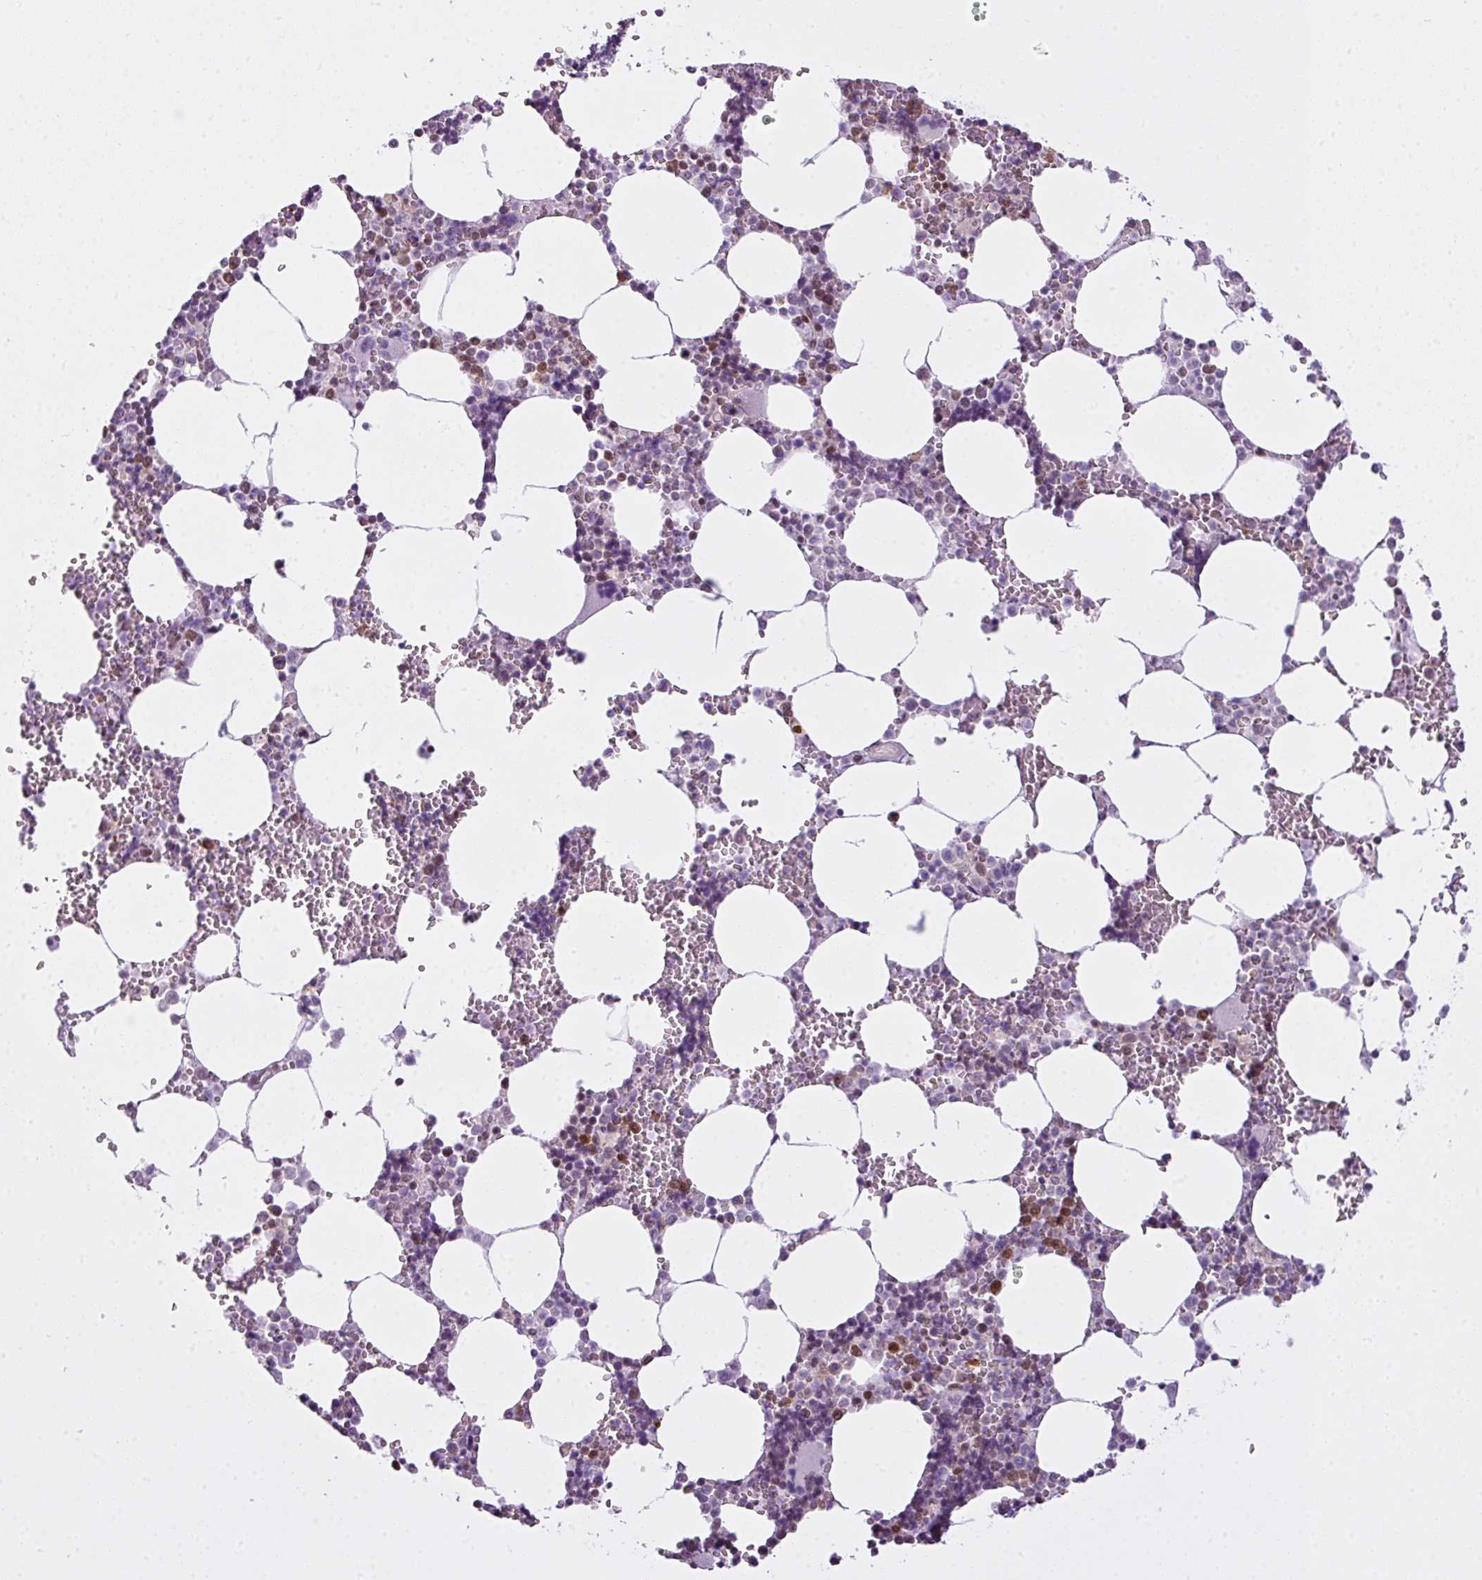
{"staining": {"intensity": "moderate", "quantity": "25%-75%", "location": "nuclear"}, "tissue": "bone marrow", "cell_type": "Hematopoietic cells", "image_type": "normal", "snomed": [{"axis": "morphology", "description": "Normal tissue, NOS"}, {"axis": "topography", "description": "Bone marrow"}], "caption": "Unremarkable bone marrow was stained to show a protein in brown. There is medium levels of moderate nuclear positivity in about 25%-75% of hematopoietic cells. Using DAB (3,3'-diaminobenzidine) (brown) and hematoxylin (blue) stains, captured at high magnification using brightfield microscopy.", "gene": "ARL6IP4", "patient": {"sex": "male", "age": 54}}